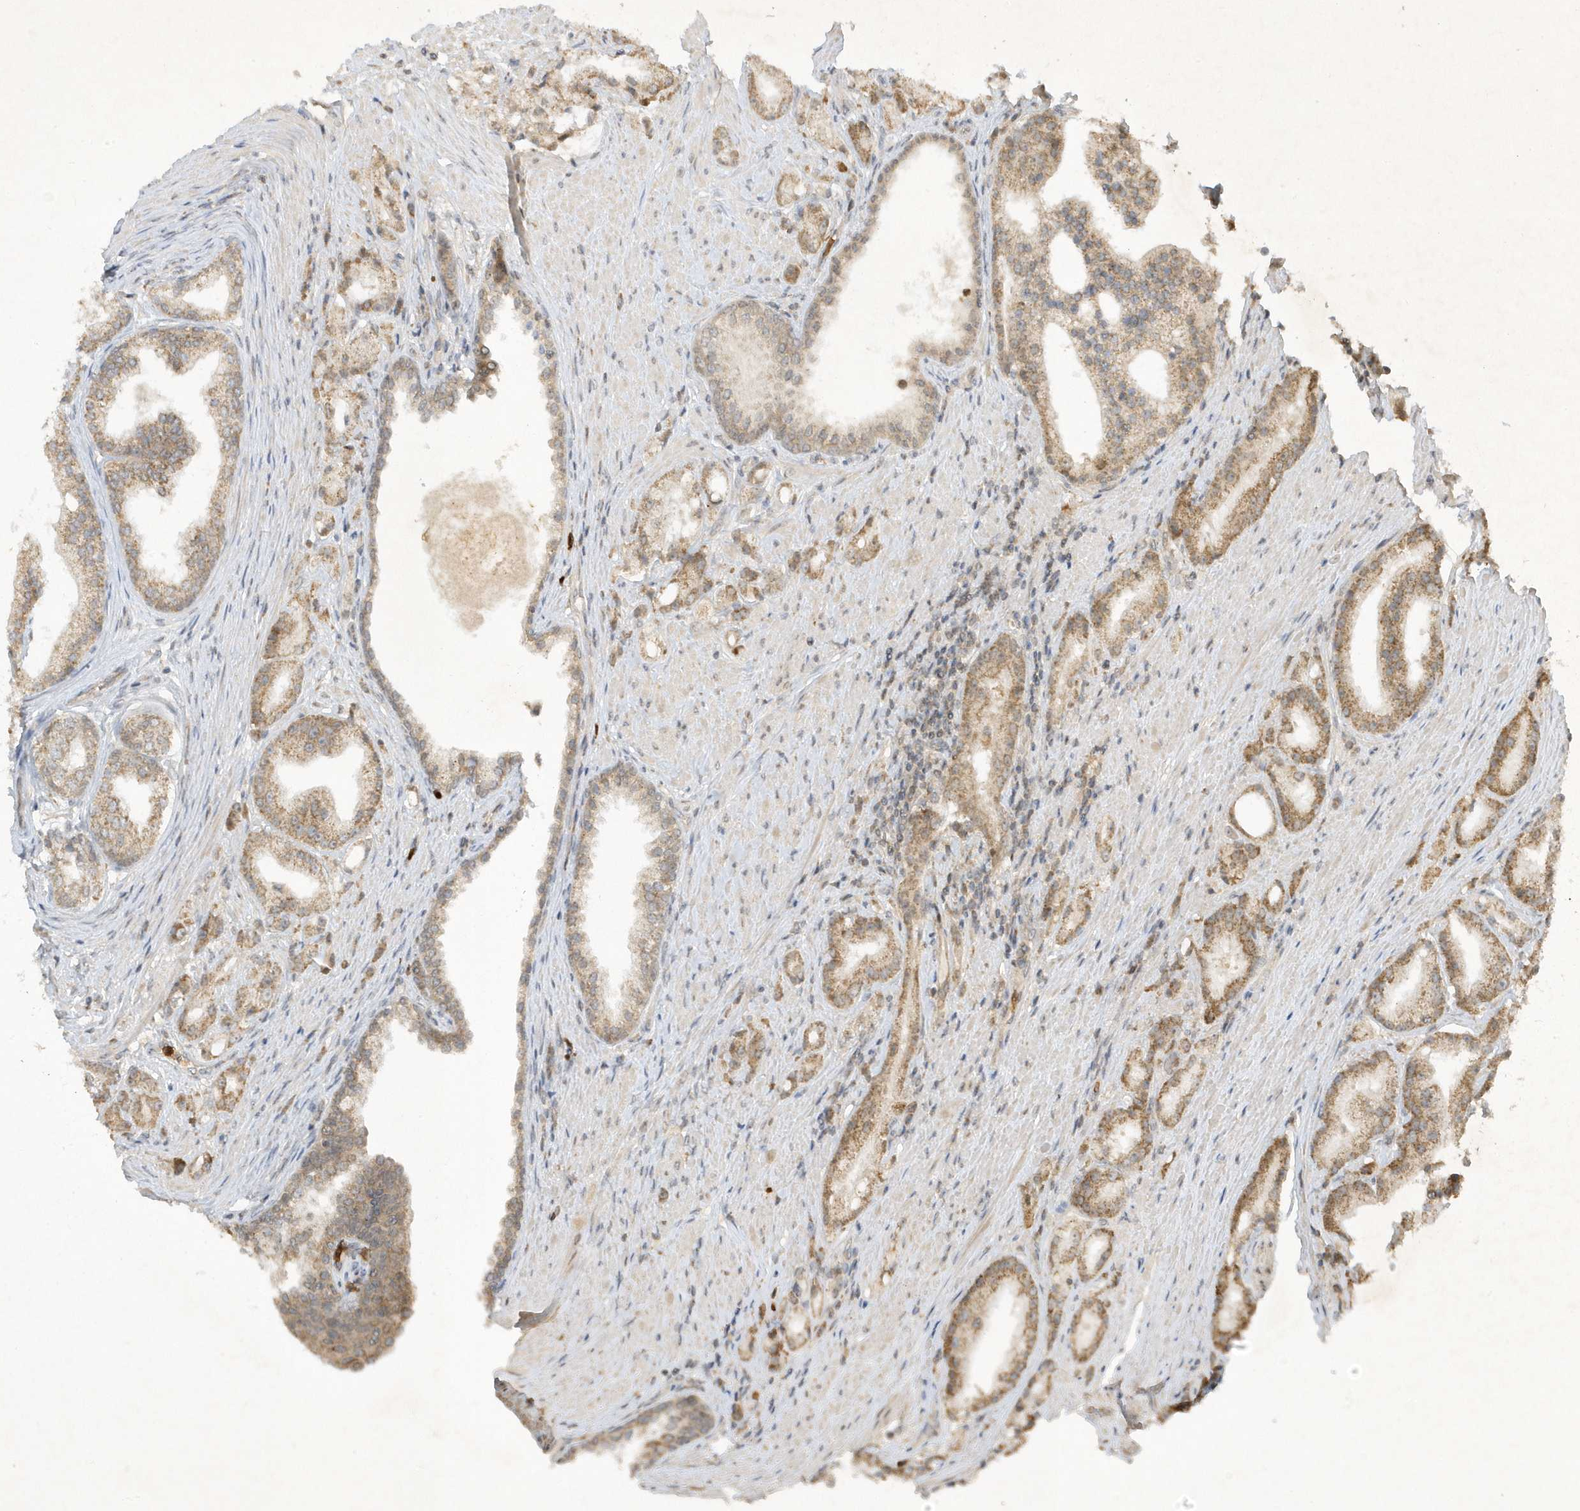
{"staining": {"intensity": "moderate", "quantity": ">75%", "location": "cytoplasmic/membranous"}, "tissue": "prostate cancer", "cell_type": "Tumor cells", "image_type": "cancer", "snomed": [{"axis": "morphology", "description": "Adenocarcinoma, Low grade"}, {"axis": "topography", "description": "Prostate"}], "caption": "The immunohistochemical stain labels moderate cytoplasmic/membranous positivity in tumor cells of adenocarcinoma (low-grade) (prostate) tissue.", "gene": "ZNF213", "patient": {"sex": "male", "age": 67}}